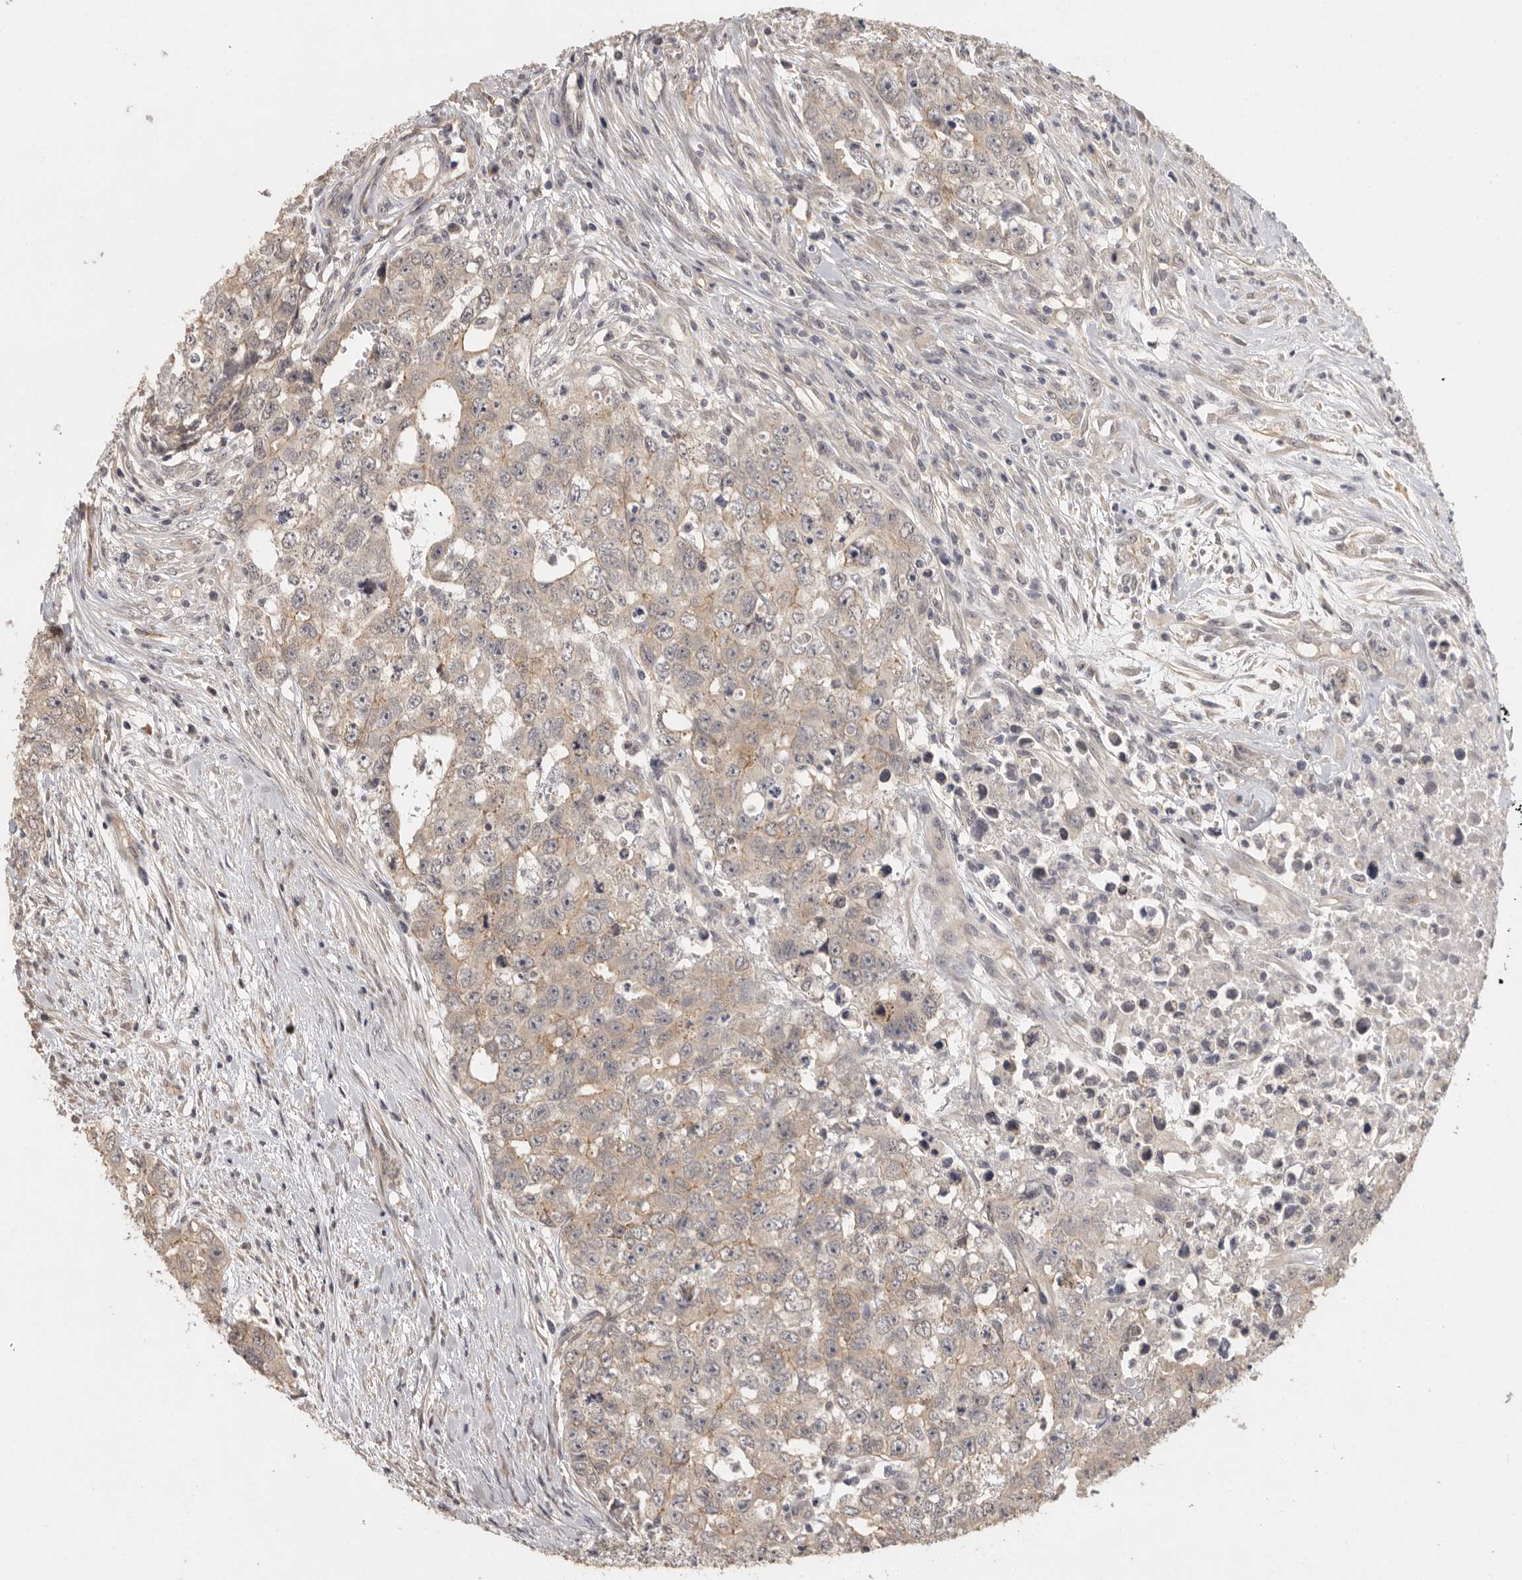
{"staining": {"intensity": "weak", "quantity": "<25%", "location": "cytoplasmic/membranous"}, "tissue": "testis cancer", "cell_type": "Tumor cells", "image_type": "cancer", "snomed": [{"axis": "morphology", "description": "Carcinoma, Embryonal, NOS"}, {"axis": "topography", "description": "Testis"}], "caption": "Testis embryonal carcinoma stained for a protein using IHC demonstrates no expression tumor cells.", "gene": "BAIAP2", "patient": {"sex": "male", "age": 28}}